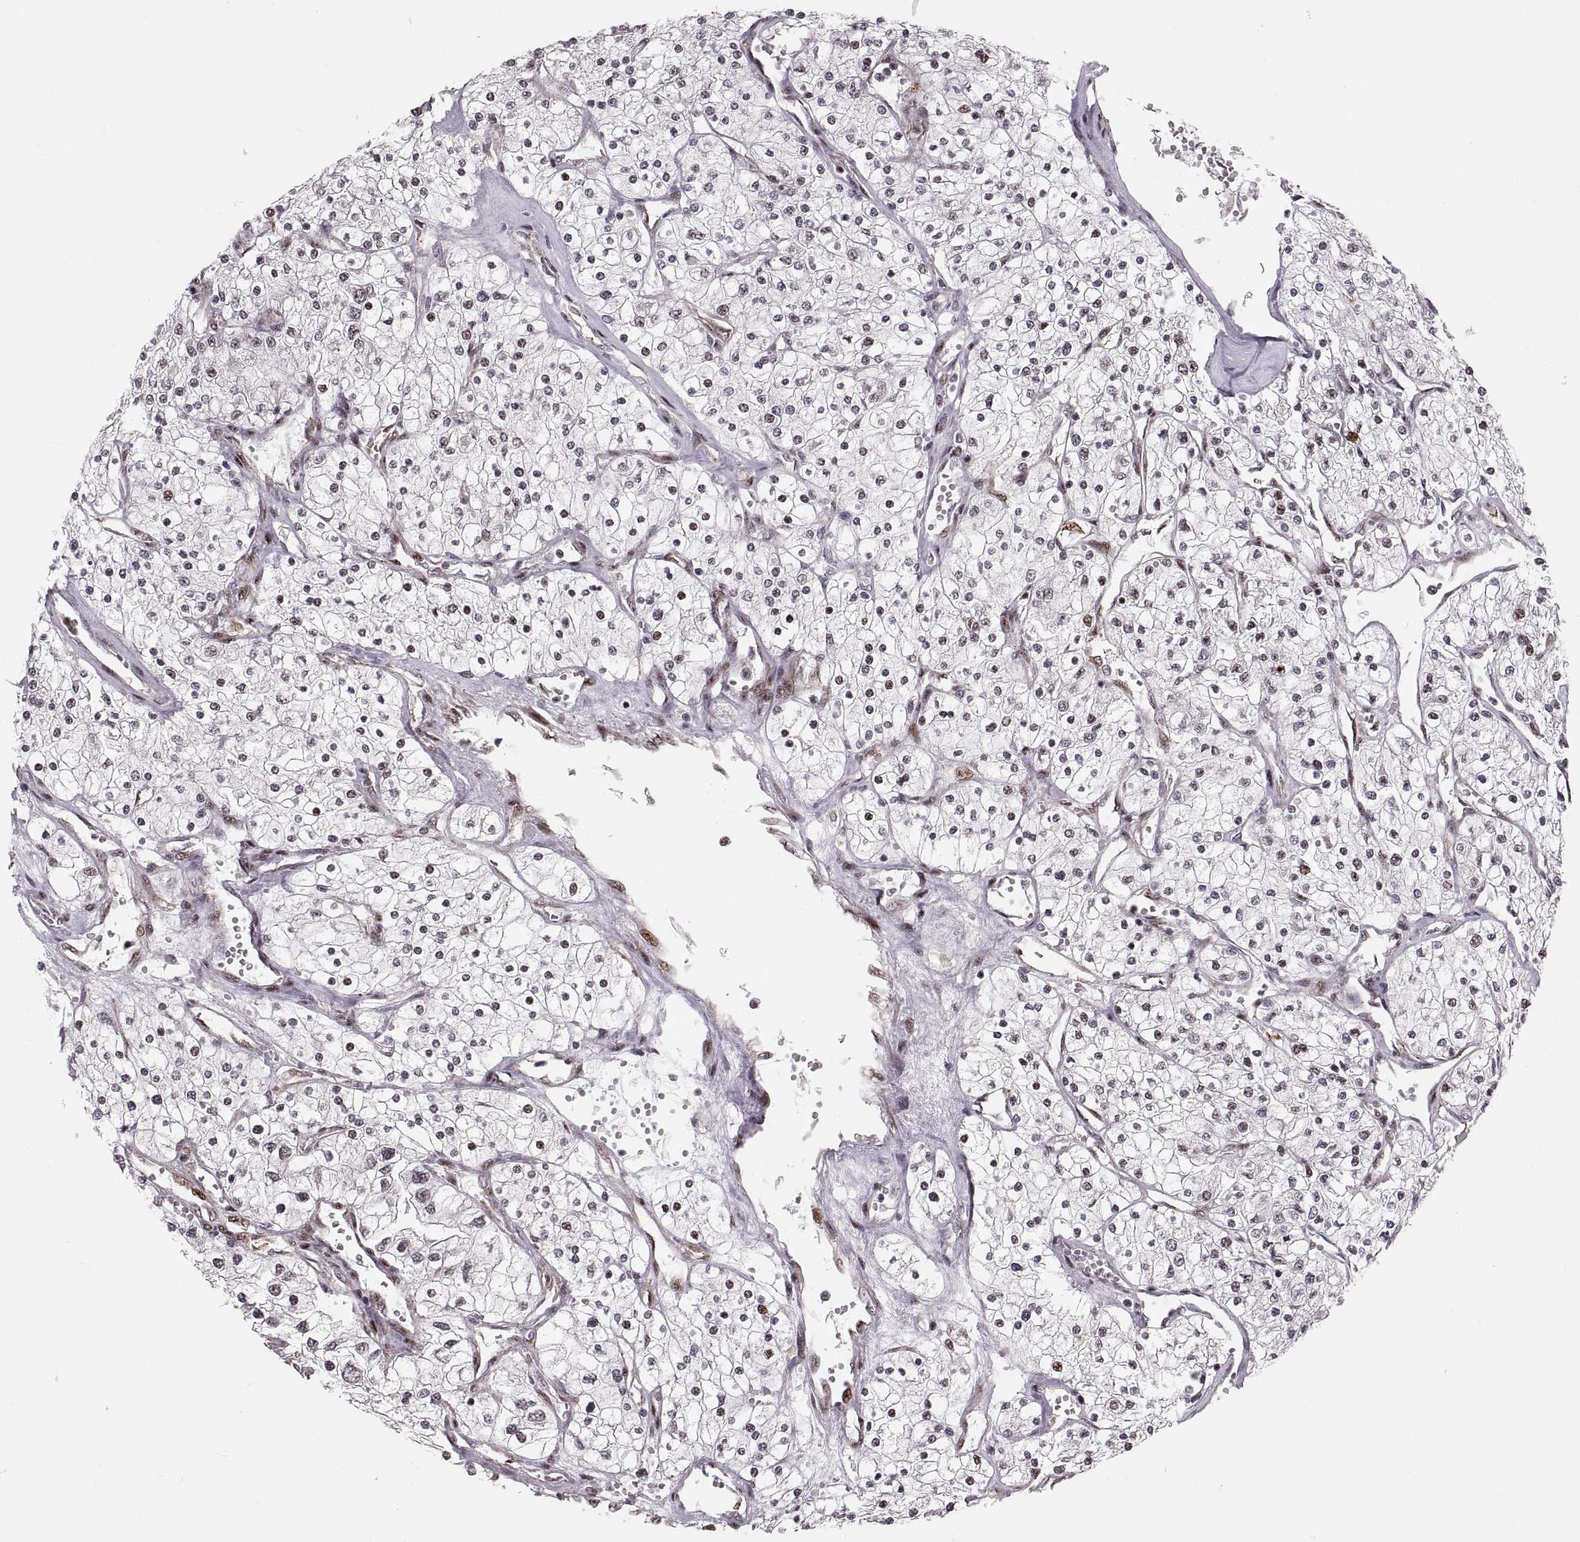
{"staining": {"intensity": "strong", "quantity": "<25%", "location": "nuclear"}, "tissue": "renal cancer", "cell_type": "Tumor cells", "image_type": "cancer", "snomed": [{"axis": "morphology", "description": "Adenocarcinoma, NOS"}, {"axis": "topography", "description": "Kidney"}], "caption": "About <25% of tumor cells in human adenocarcinoma (renal) exhibit strong nuclear protein expression as visualized by brown immunohistochemical staining.", "gene": "ZCCHC17", "patient": {"sex": "male", "age": 80}}